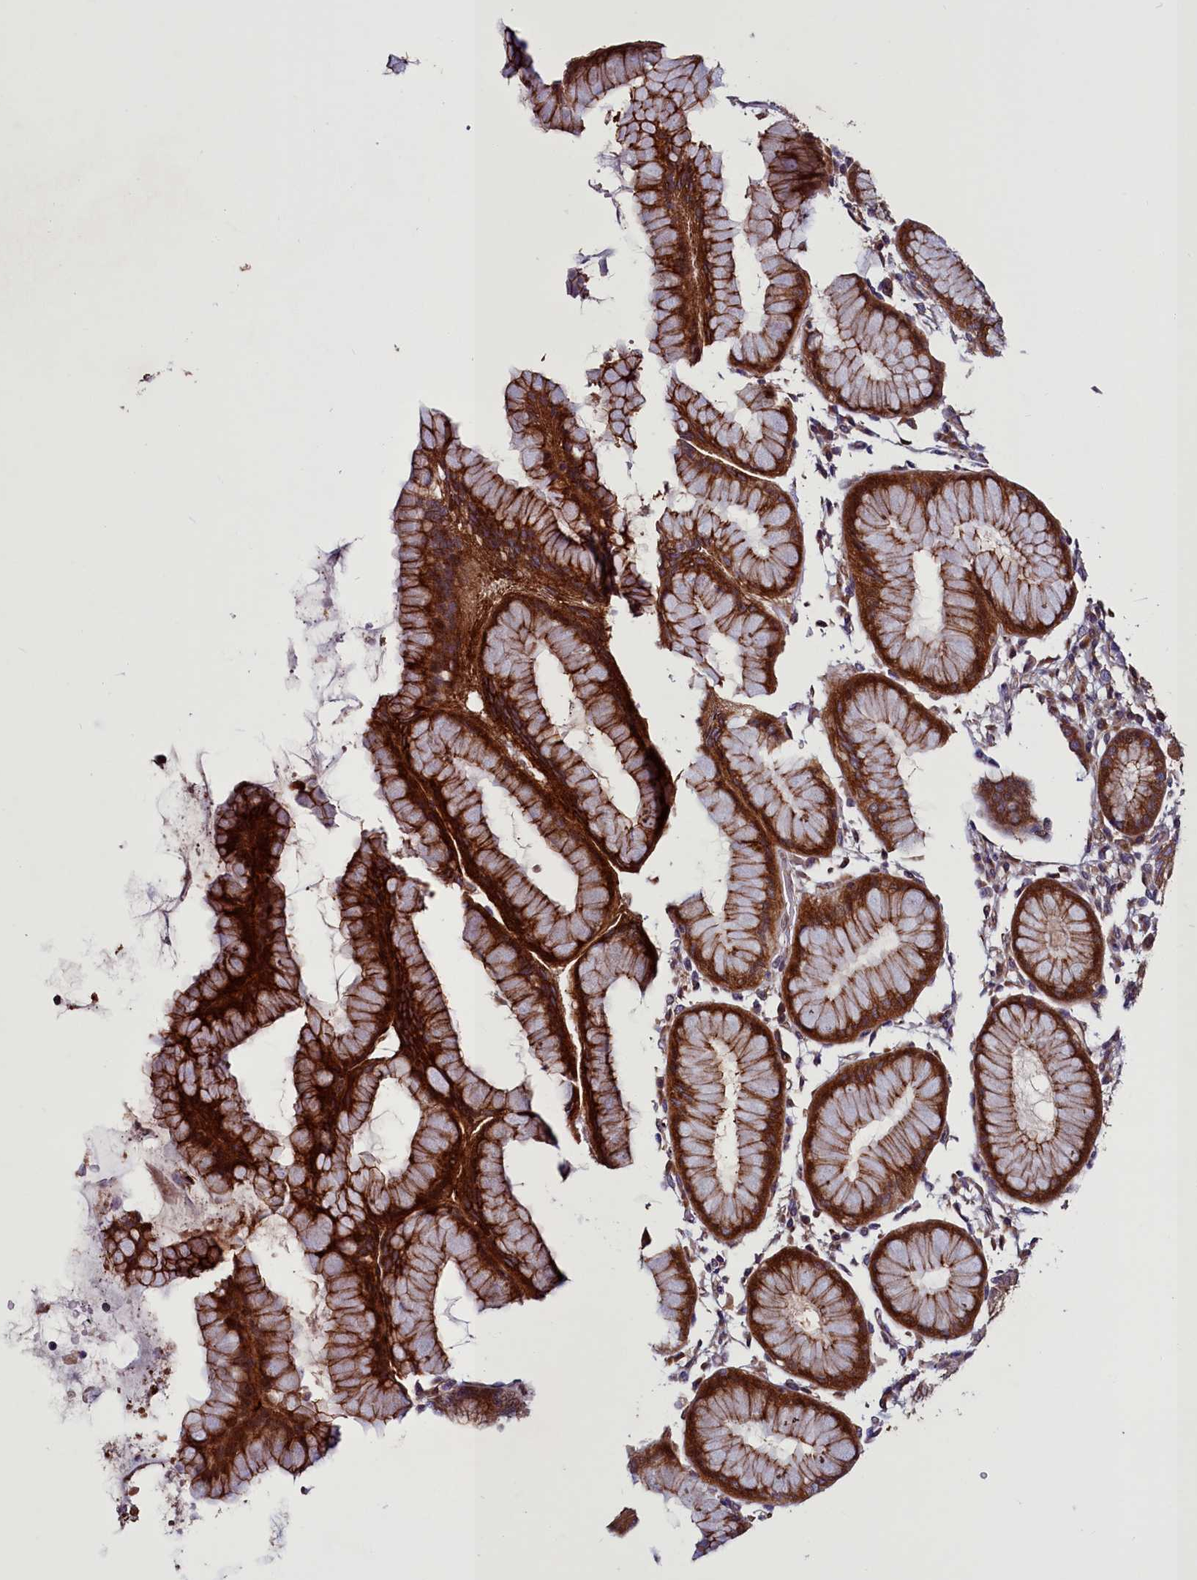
{"staining": {"intensity": "strong", "quantity": "25%-75%", "location": "cytoplasmic/membranous"}, "tissue": "stomach", "cell_type": "Glandular cells", "image_type": "normal", "snomed": [{"axis": "morphology", "description": "Normal tissue, NOS"}, {"axis": "topography", "description": "Stomach"}, {"axis": "topography", "description": "Stomach, lower"}], "caption": "Brown immunohistochemical staining in benign stomach demonstrates strong cytoplasmic/membranous positivity in about 25%-75% of glandular cells.", "gene": "MCRIP1", "patient": {"sex": "female", "age": 56}}